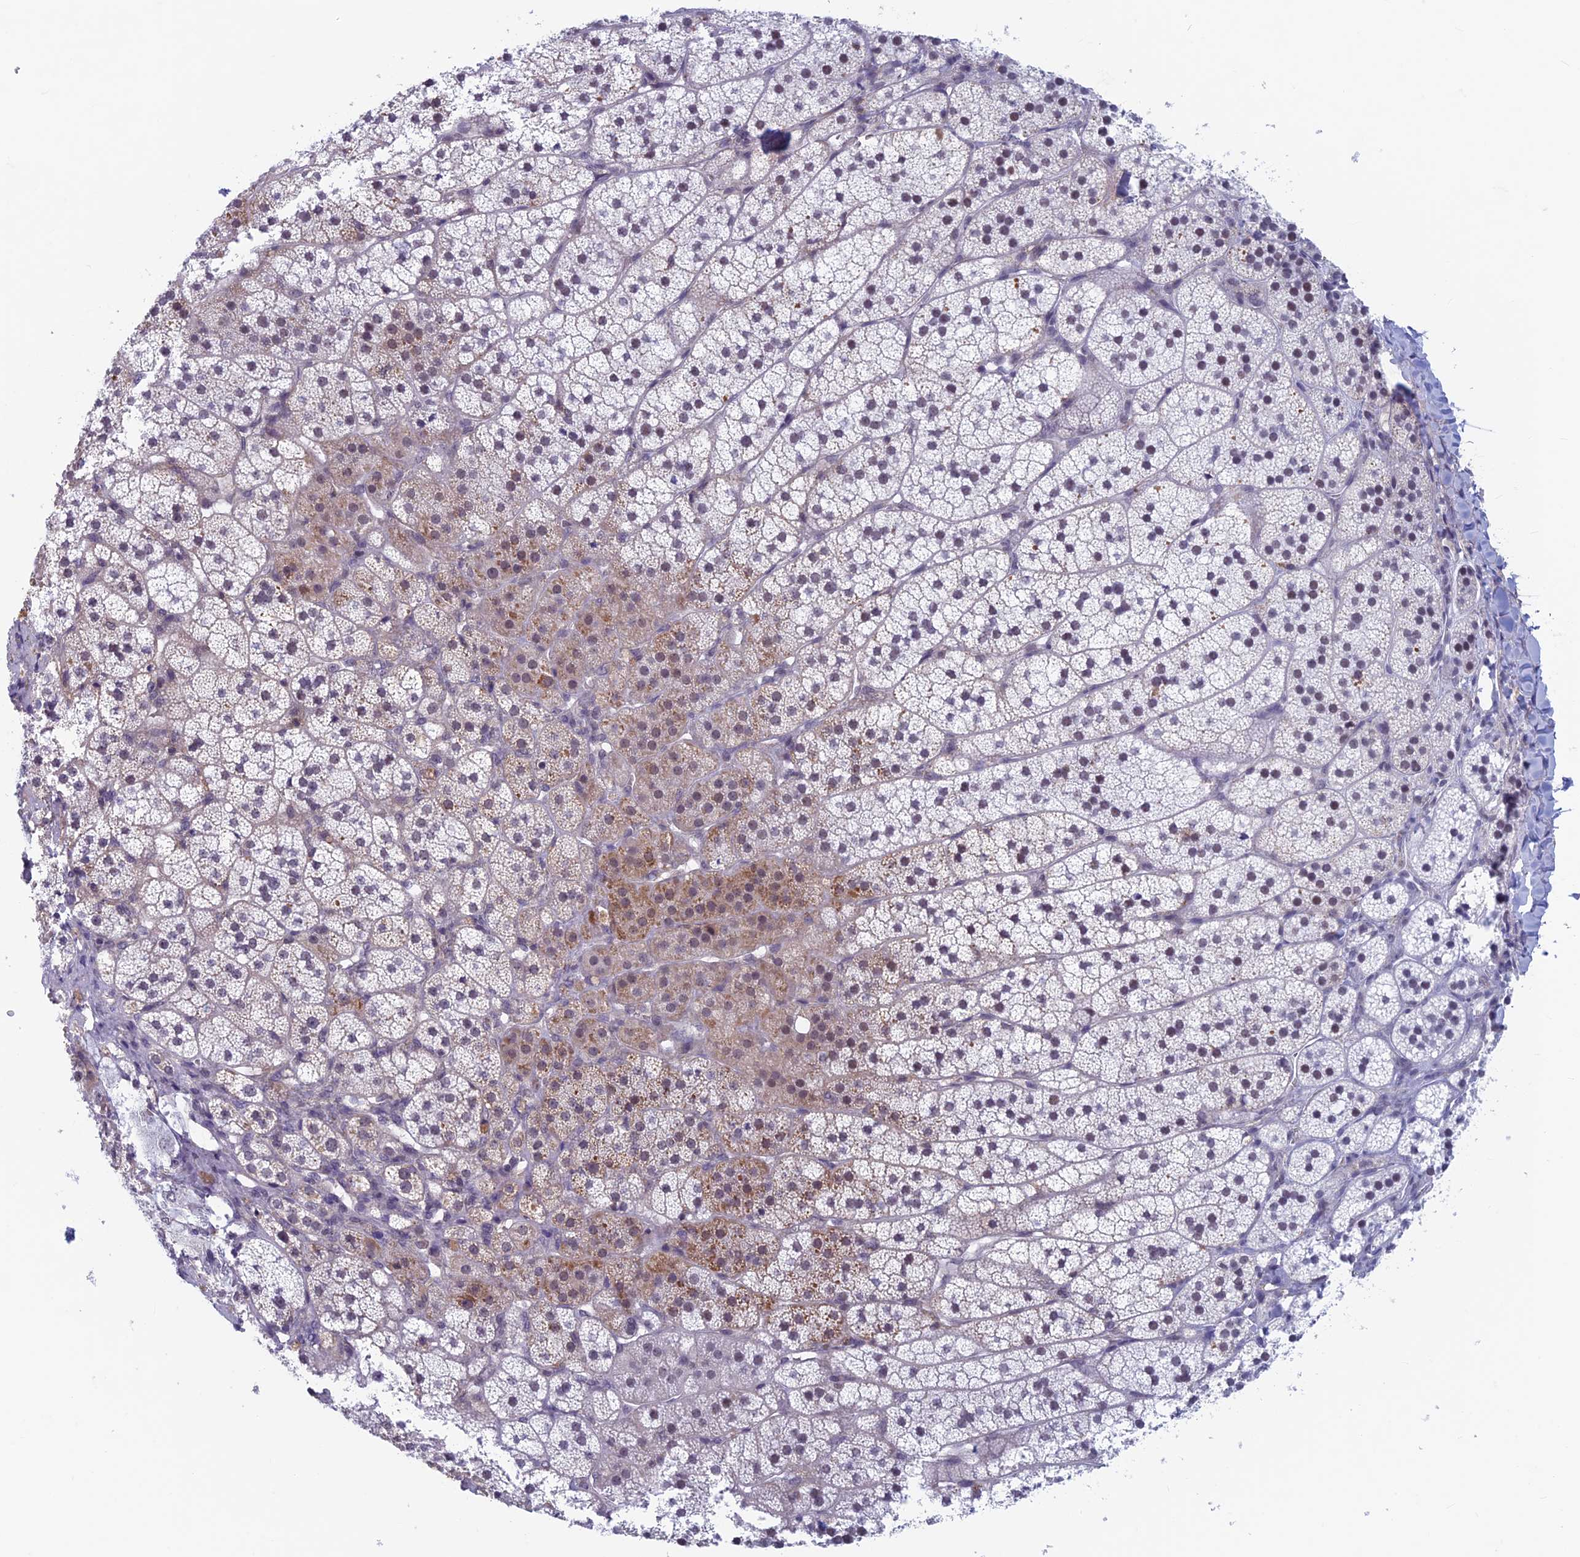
{"staining": {"intensity": "moderate", "quantity": "<25%", "location": "cytoplasmic/membranous"}, "tissue": "adrenal gland", "cell_type": "Glandular cells", "image_type": "normal", "snomed": [{"axis": "morphology", "description": "Normal tissue, NOS"}, {"axis": "topography", "description": "Adrenal gland"}], "caption": "Brown immunohistochemical staining in normal adrenal gland reveals moderate cytoplasmic/membranous expression in about <25% of glandular cells.", "gene": "ASH2L", "patient": {"sex": "female", "age": 44}}